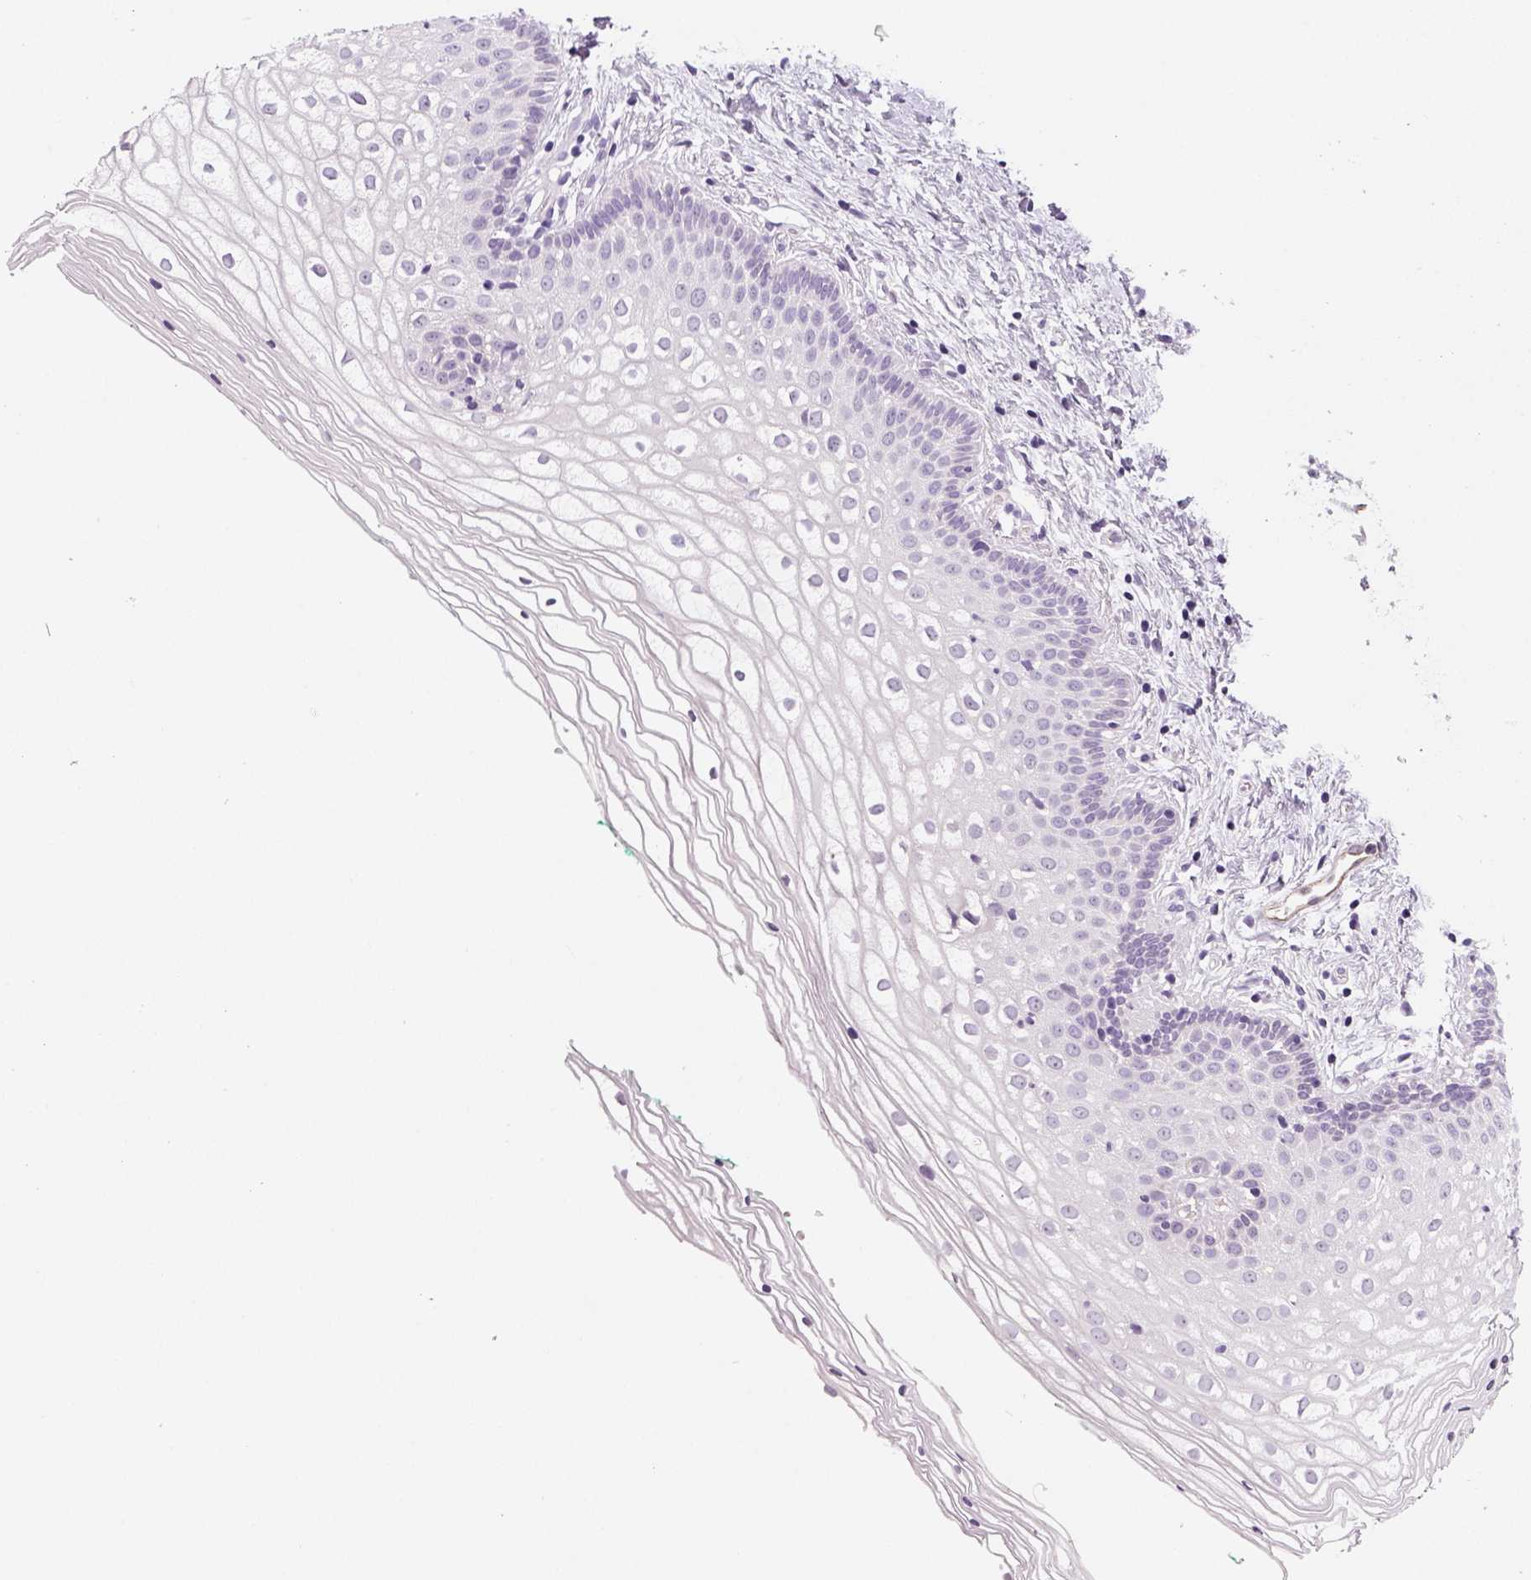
{"staining": {"intensity": "negative", "quantity": "none", "location": "none"}, "tissue": "vagina", "cell_type": "Squamous epithelial cells", "image_type": "normal", "snomed": [{"axis": "morphology", "description": "Normal tissue, NOS"}, {"axis": "topography", "description": "Vagina"}], "caption": "The IHC micrograph has no significant positivity in squamous epithelial cells of vagina. (DAB immunohistochemistry, high magnification).", "gene": "ENSG00000250349", "patient": {"sex": "female", "age": 36}}